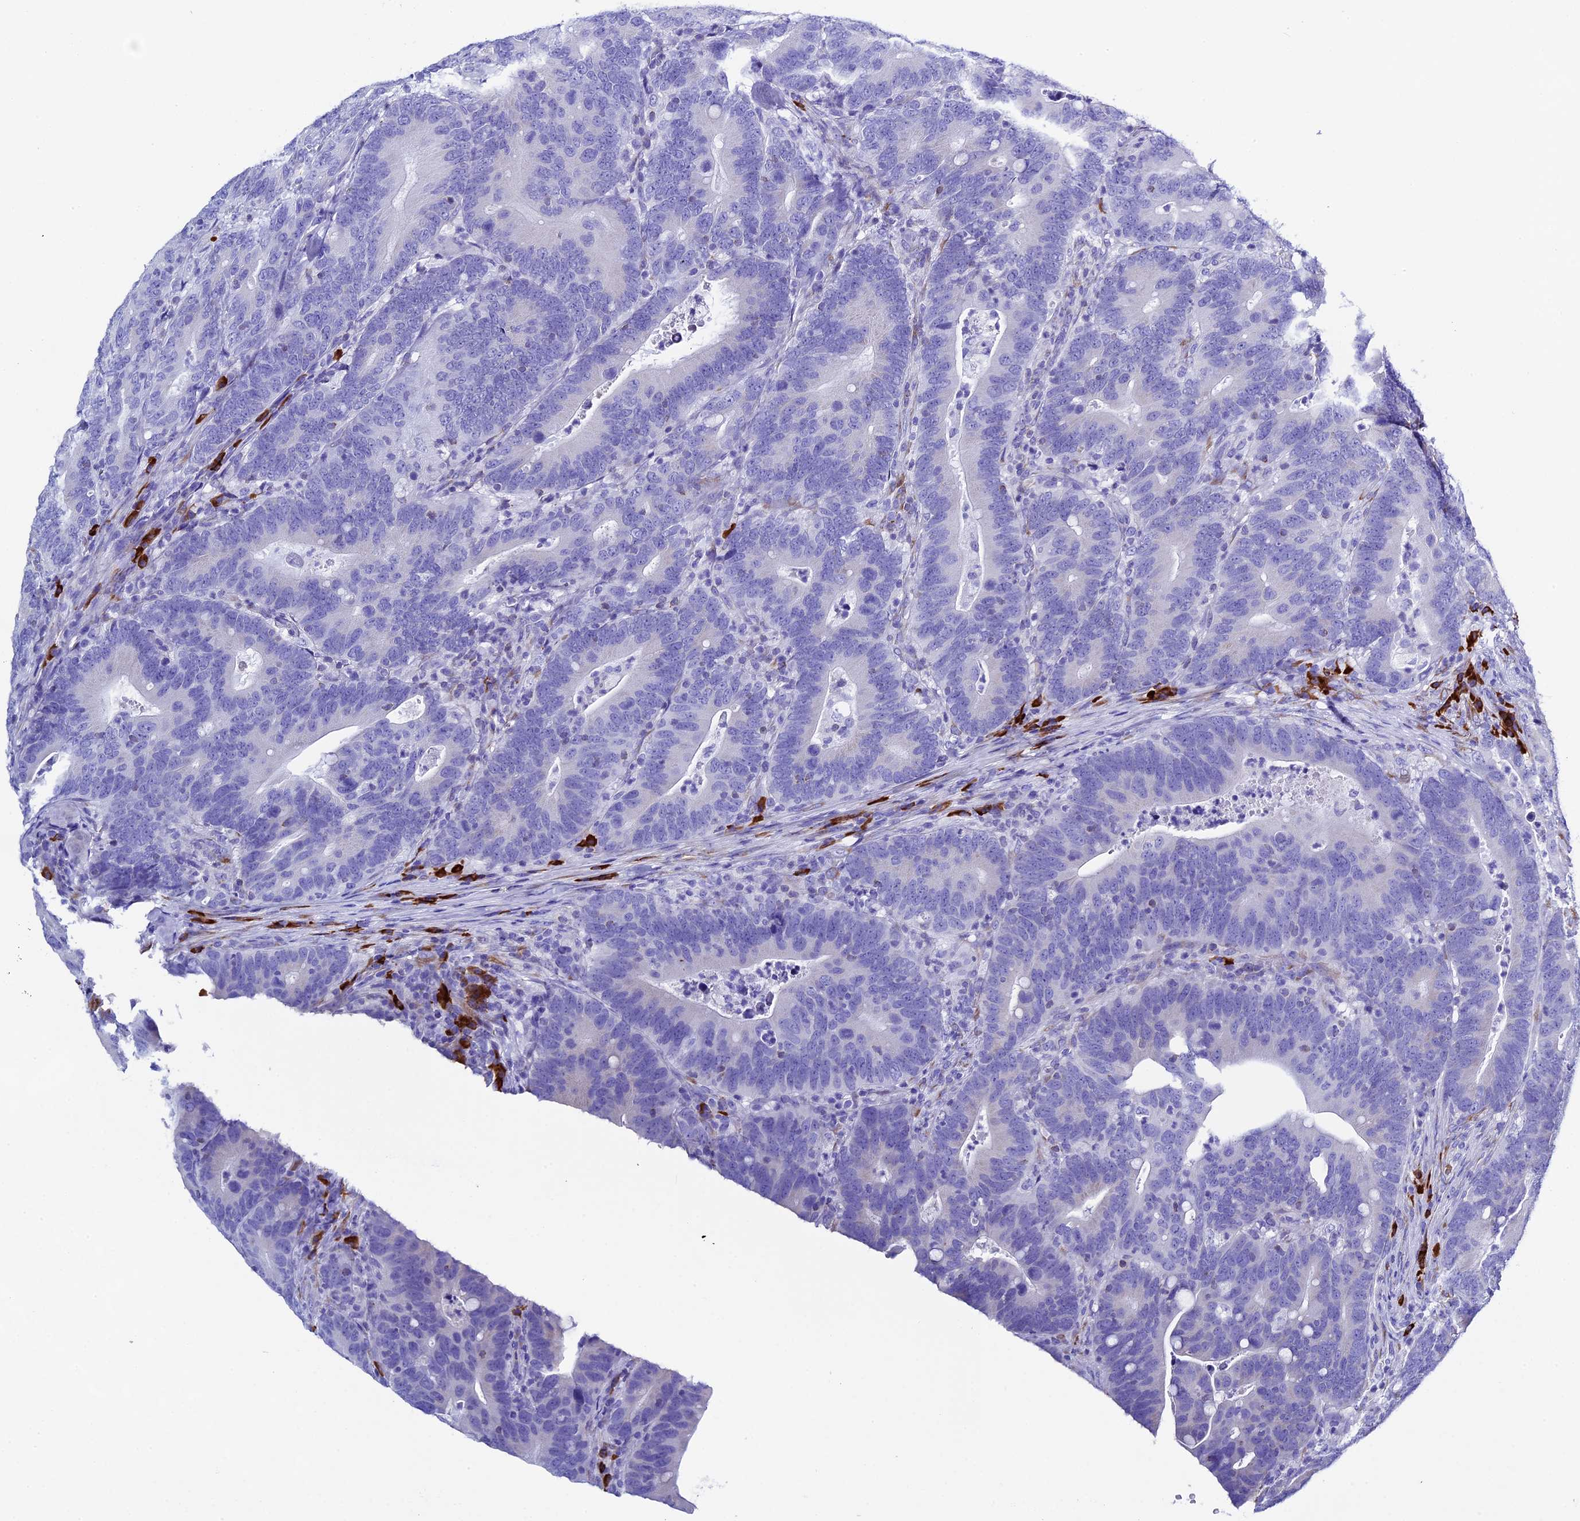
{"staining": {"intensity": "negative", "quantity": "none", "location": "none"}, "tissue": "colorectal cancer", "cell_type": "Tumor cells", "image_type": "cancer", "snomed": [{"axis": "morphology", "description": "Adenocarcinoma, NOS"}, {"axis": "topography", "description": "Colon"}], "caption": "DAB (3,3'-diaminobenzidine) immunohistochemical staining of human colorectal cancer shows no significant positivity in tumor cells.", "gene": "FKBP11", "patient": {"sex": "female", "age": 66}}